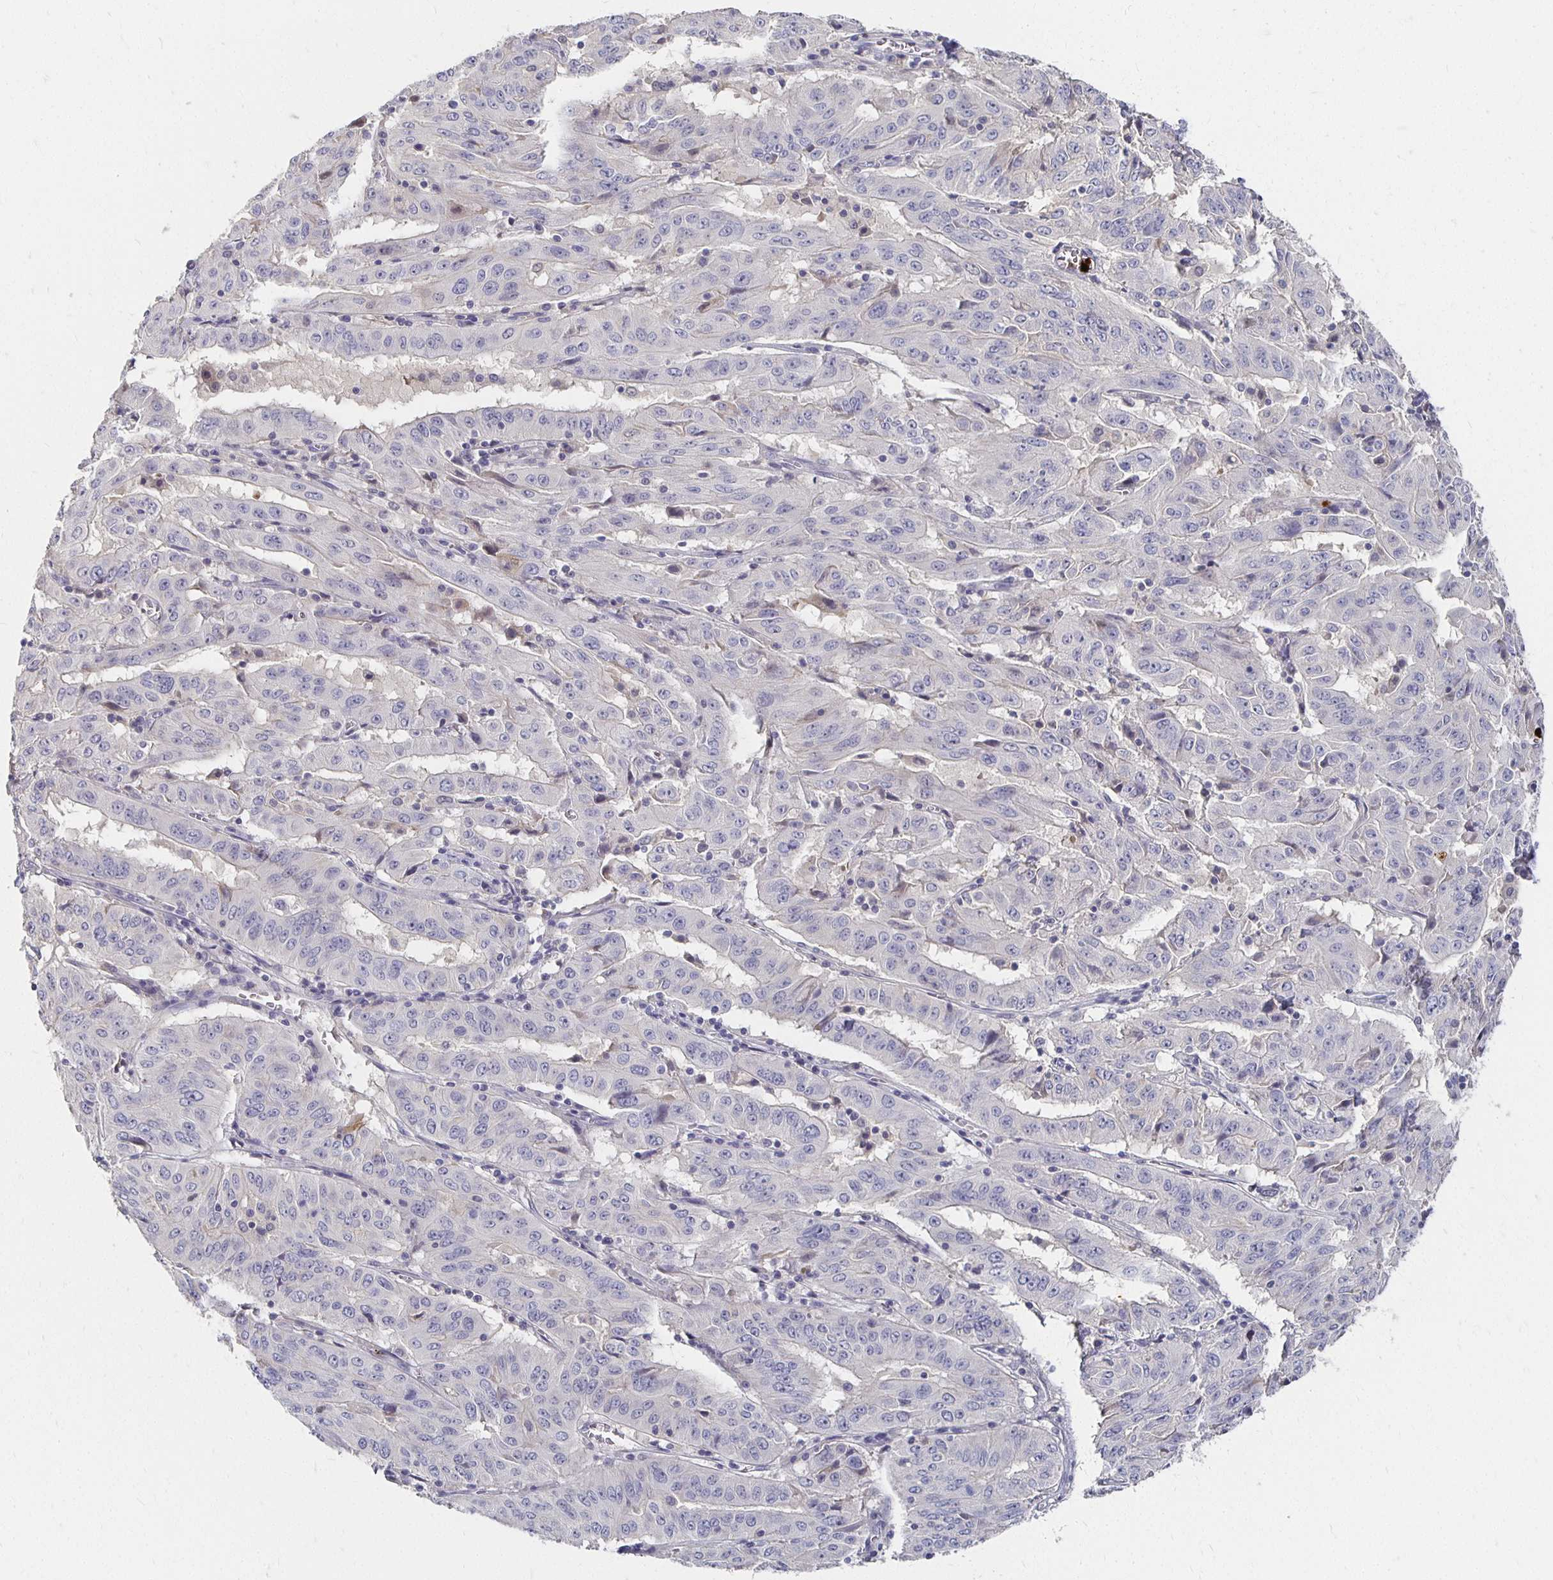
{"staining": {"intensity": "negative", "quantity": "none", "location": "none"}, "tissue": "pancreatic cancer", "cell_type": "Tumor cells", "image_type": "cancer", "snomed": [{"axis": "morphology", "description": "Adenocarcinoma, NOS"}, {"axis": "topography", "description": "Pancreas"}], "caption": "Tumor cells show no significant protein staining in pancreatic cancer (adenocarcinoma).", "gene": "FKRP", "patient": {"sex": "male", "age": 63}}